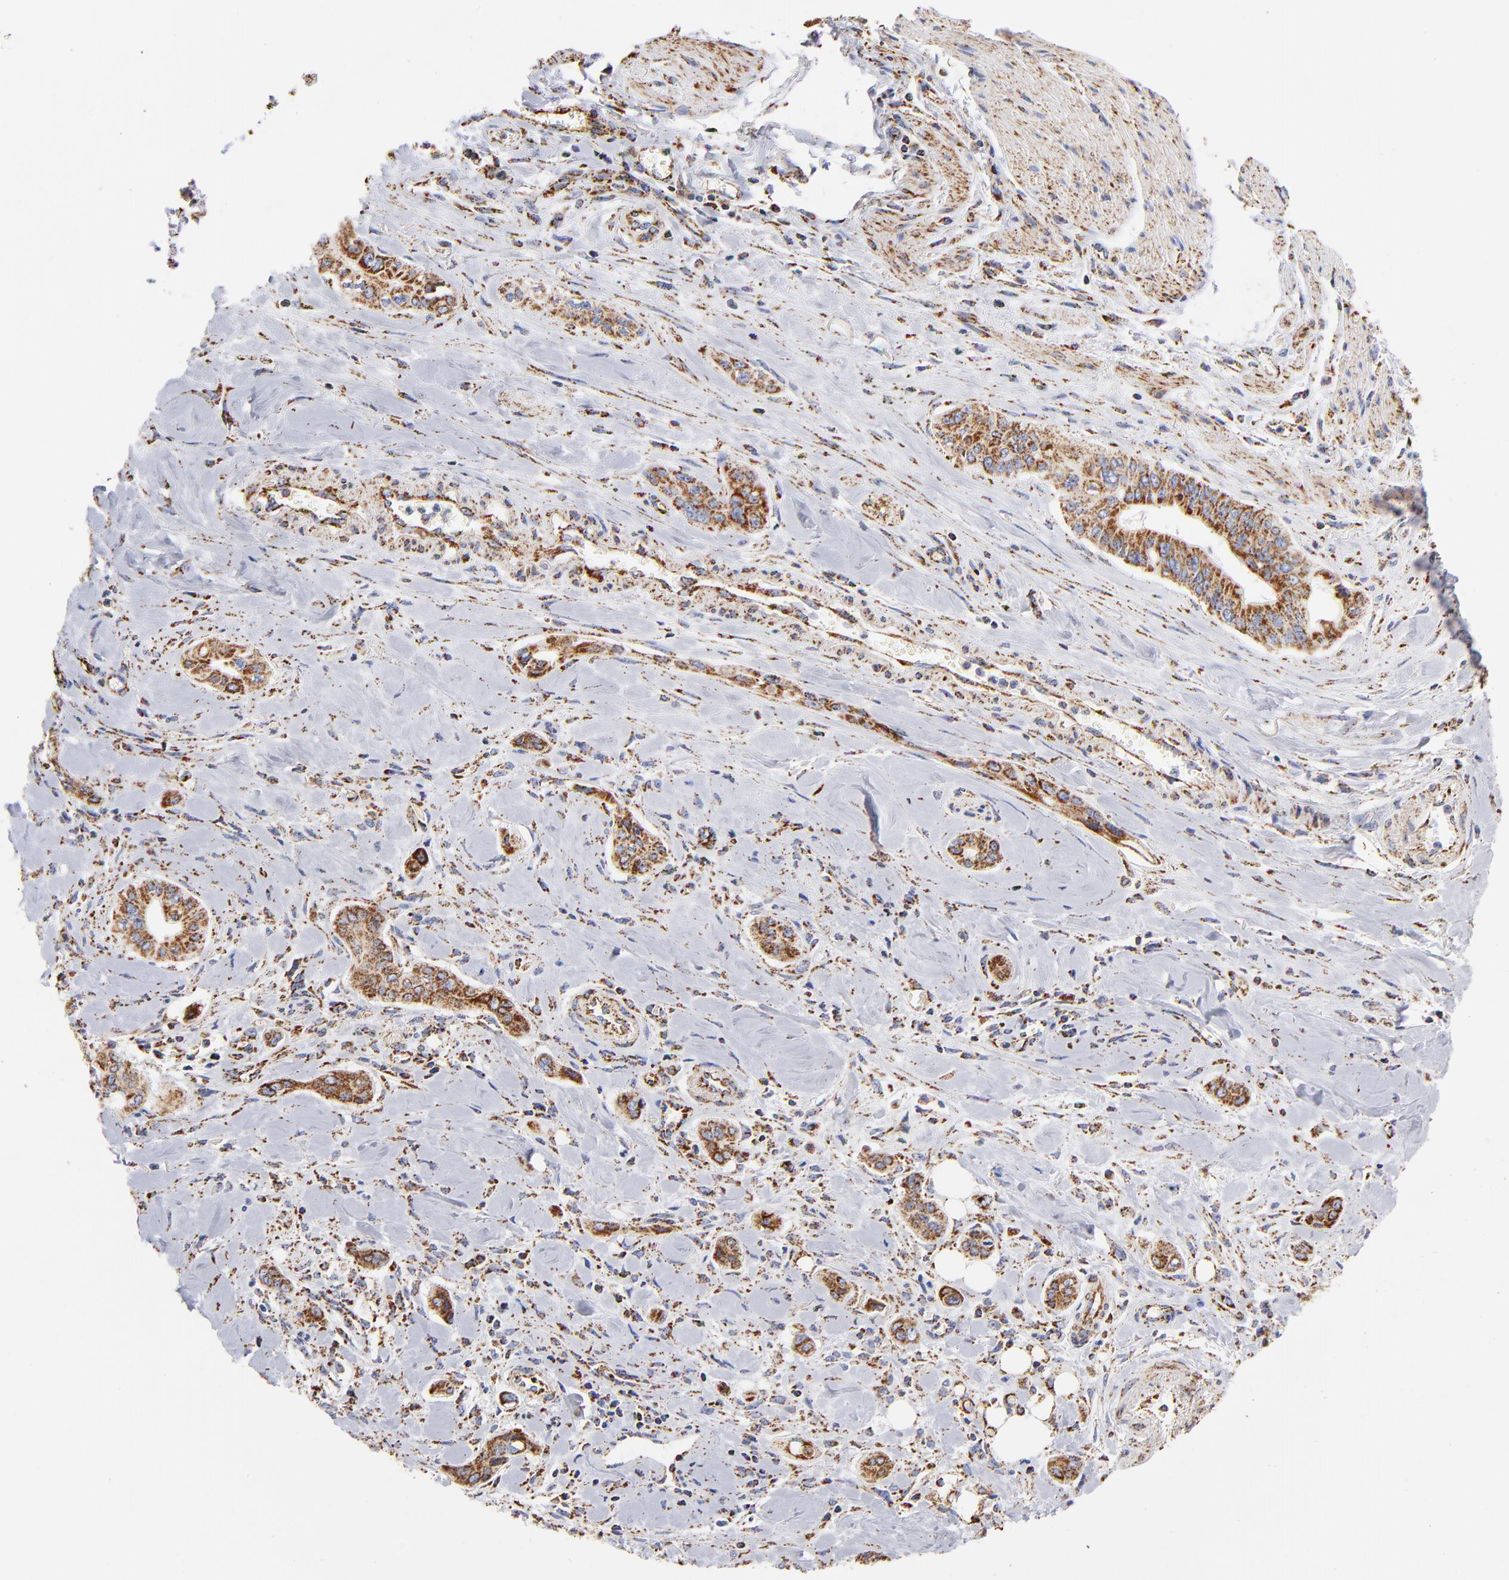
{"staining": {"intensity": "strong", "quantity": ">75%", "location": "cytoplasmic/membranous"}, "tissue": "pancreatic cancer", "cell_type": "Tumor cells", "image_type": "cancer", "snomed": [{"axis": "morphology", "description": "Adenocarcinoma, NOS"}, {"axis": "topography", "description": "Pancreas"}], "caption": "A photomicrograph showing strong cytoplasmic/membranous expression in about >75% of tumor cells in pancreatic cancer (adenocarcinoma), as visualized by brown immunohistochemical staining.", "gene": "PHB1", "patient": {"sex": "male", "age": 77}}